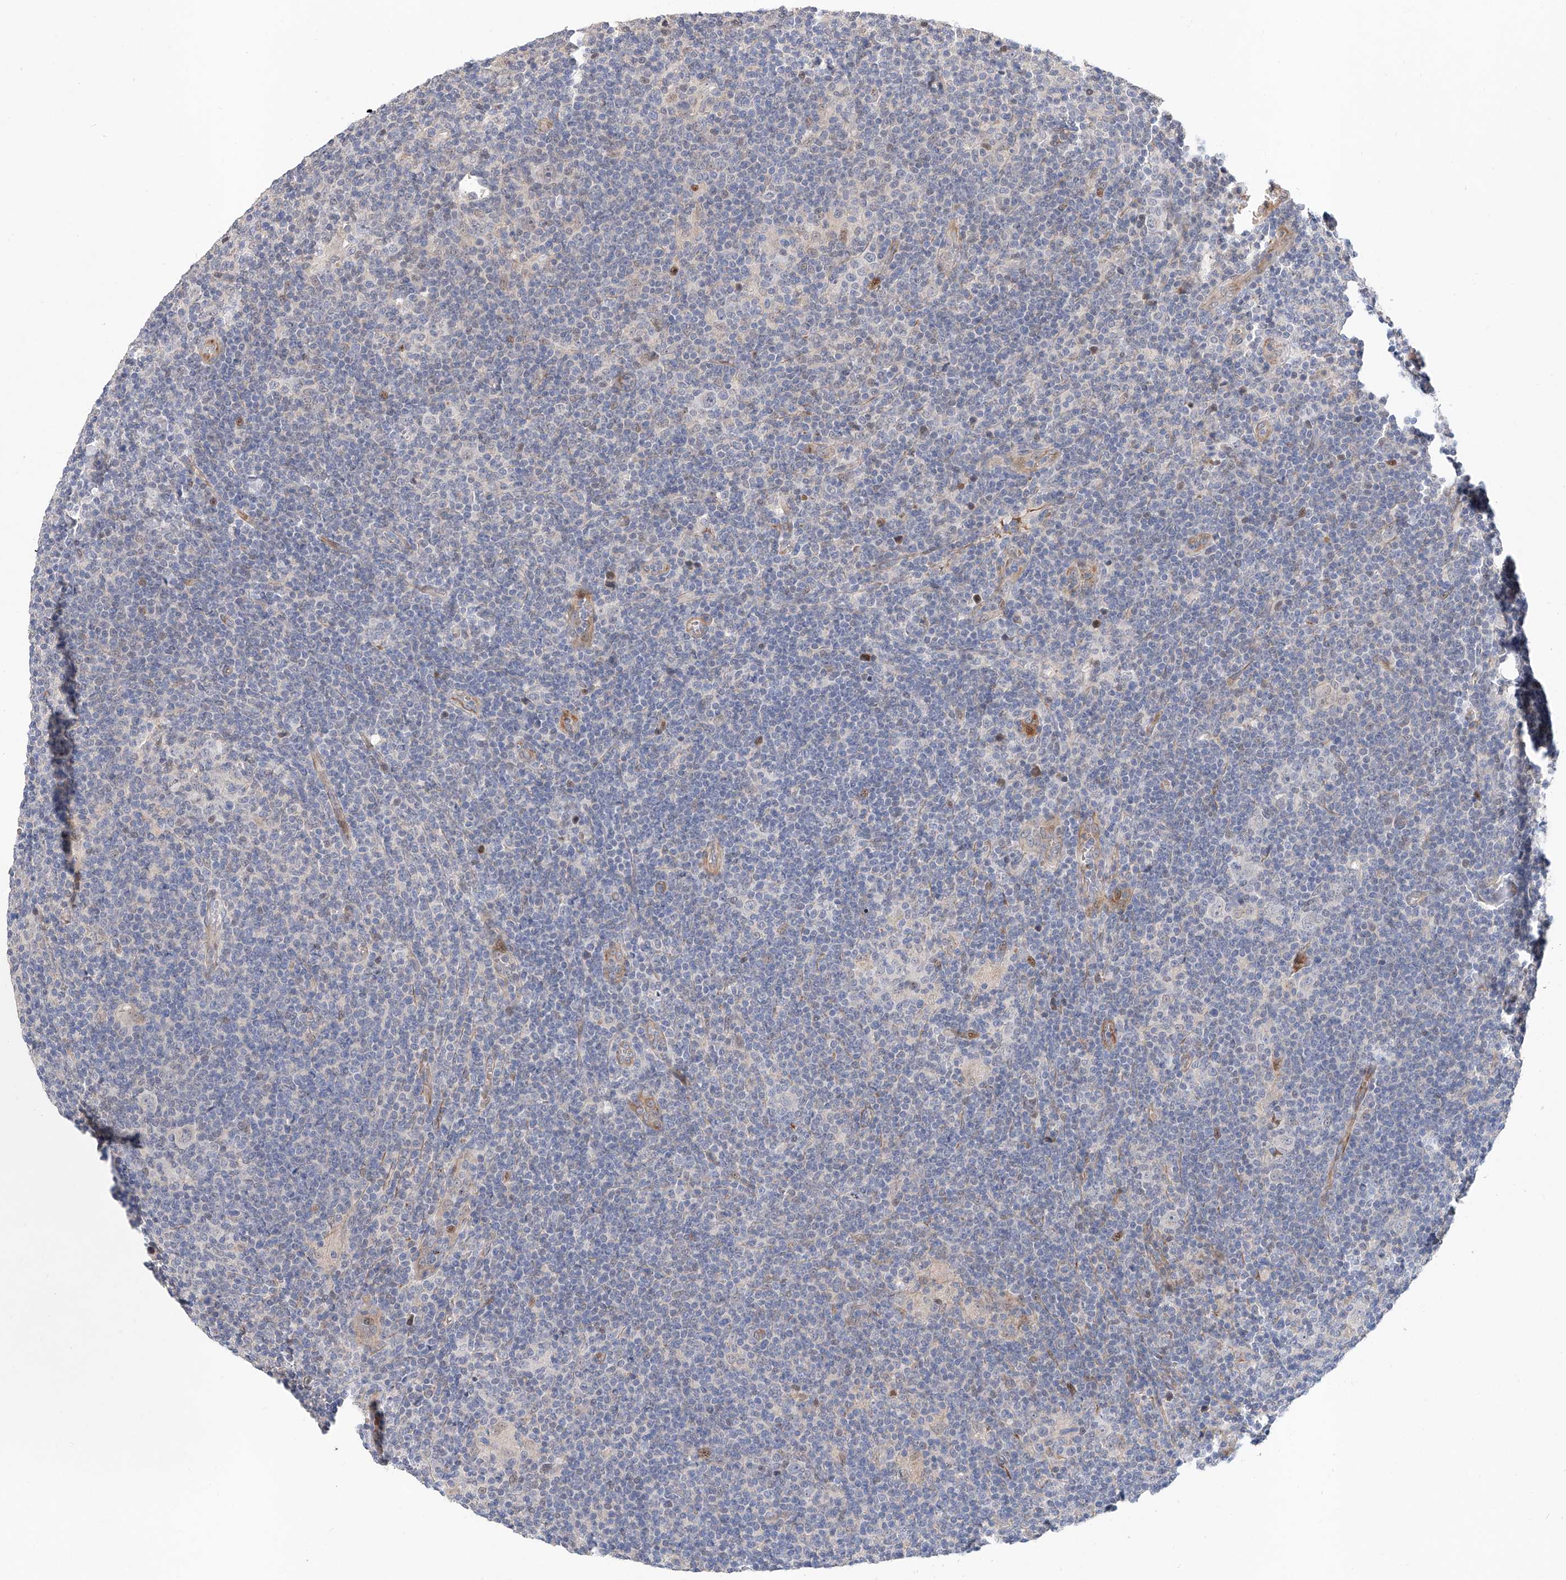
{"staining": {"intensity": "negative", "quantity": "none", "location": "none"}, "tissue": "lymphoma", "cell_type": "Tumor cells", "image_type": "cancer", "snomed": [{"axis": "morphology", "description": "Hodgkin's disease, NOS"}, {"axis": "topography", "description": "Lymph node"}], "caption": "Image shows no significant protein positivity in tumor cells of lymphoma.", "gene": "FUCA2", "patient": {"sex": "female", "age": 57}}